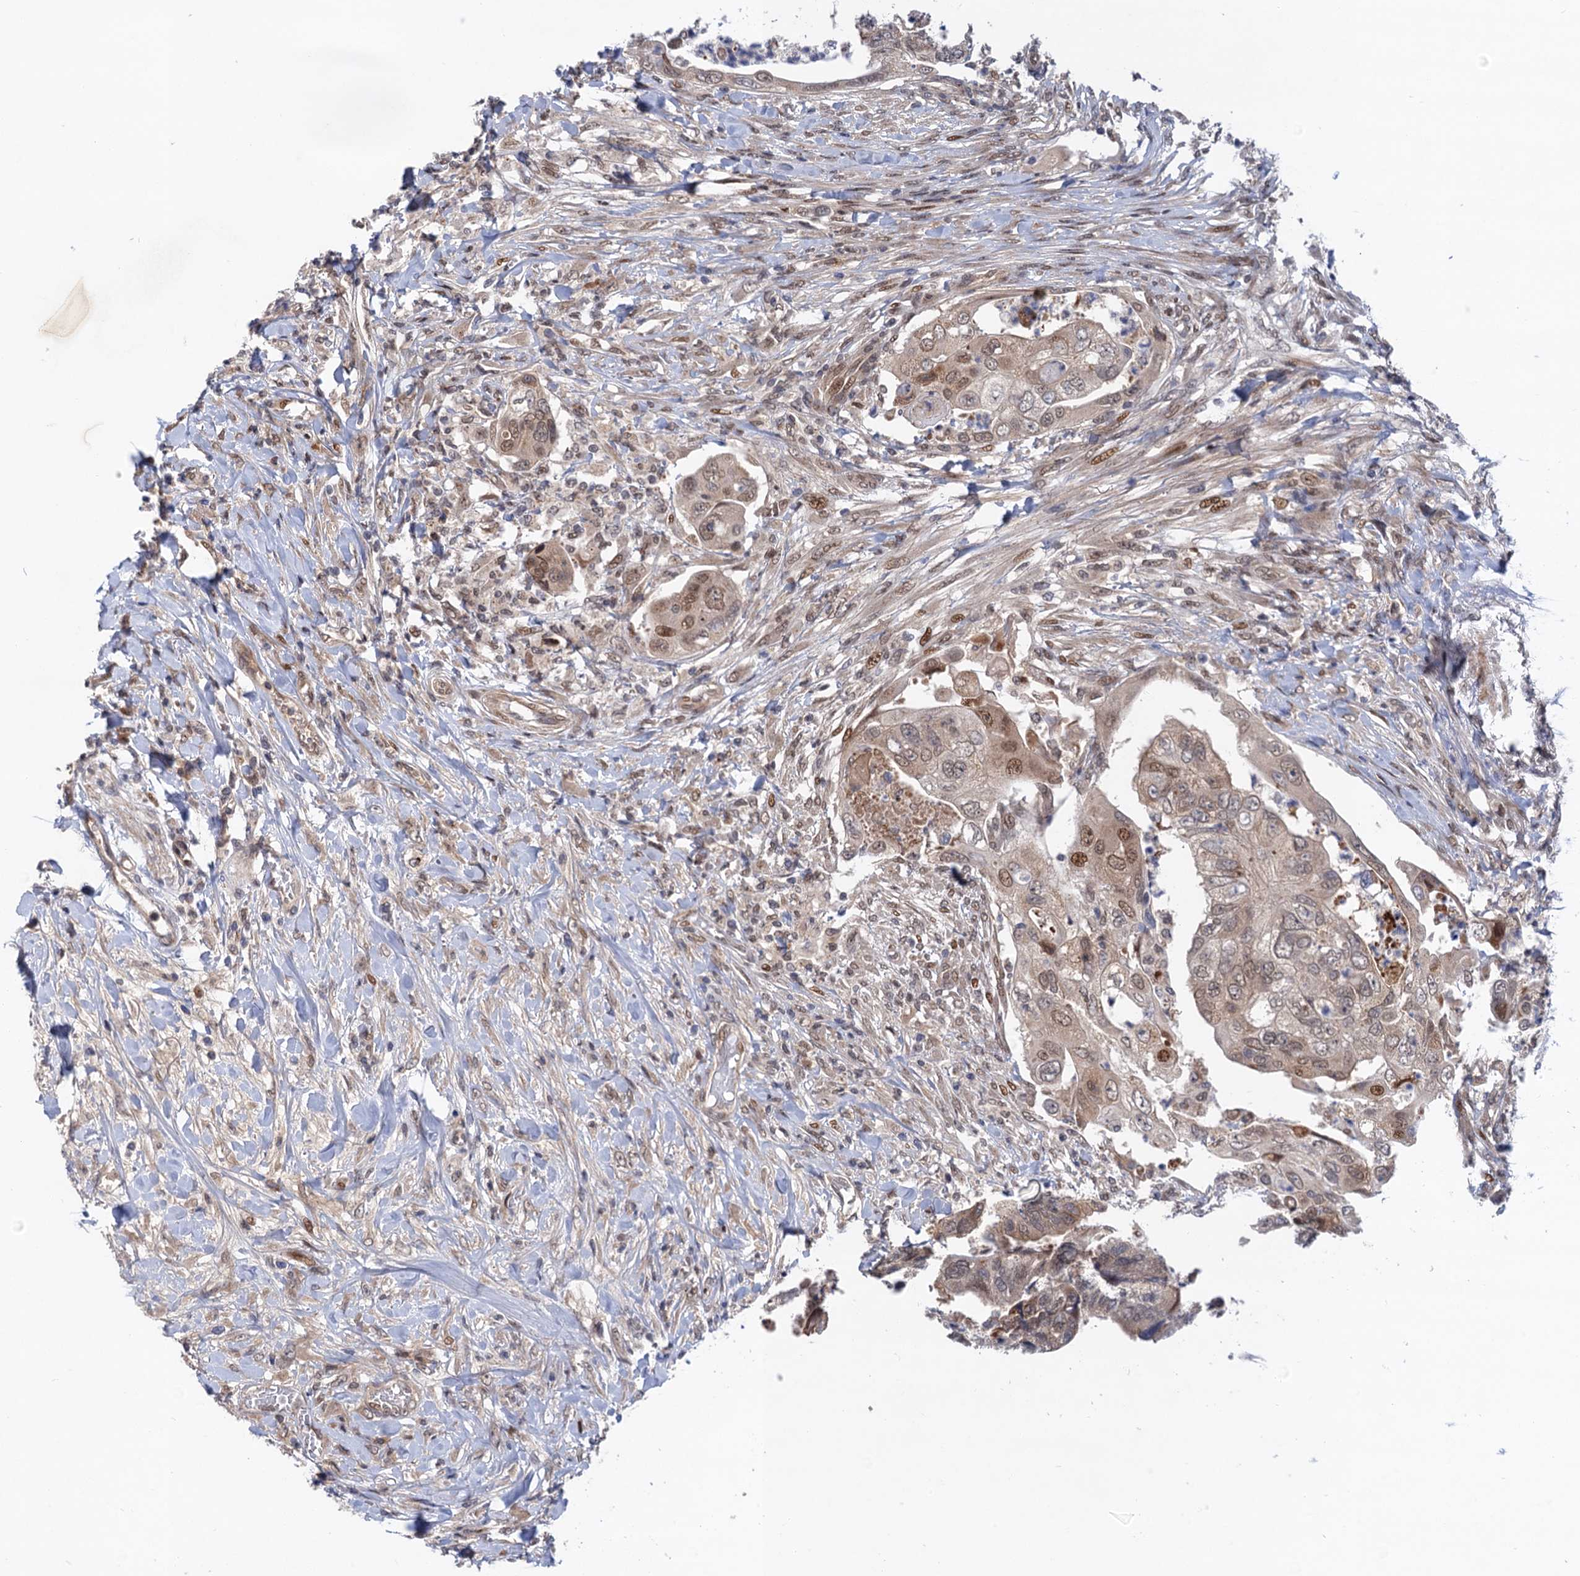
{"staining": {"intensity": "moderate", "quantity": "<25%", "location": "cytoplasmic/membranous"}, "tissue": "colorectal cancer", "cell_type": "Tumor cells", "image_type": "cancer", "snomed": [{"axis": "morphology", "description": "Adenocarcinoma, NOS"}, {"axis": "topography", "description": "Rectum"}], "caption": "This micrograph reveals IHC staining of adenocarcinoma (colorectal), with low moderate cytoplasmic/membranous expression in about <25% of tumor cells.", "gene": "NEK8", "patient": {"sex": "male", "age": 63}}